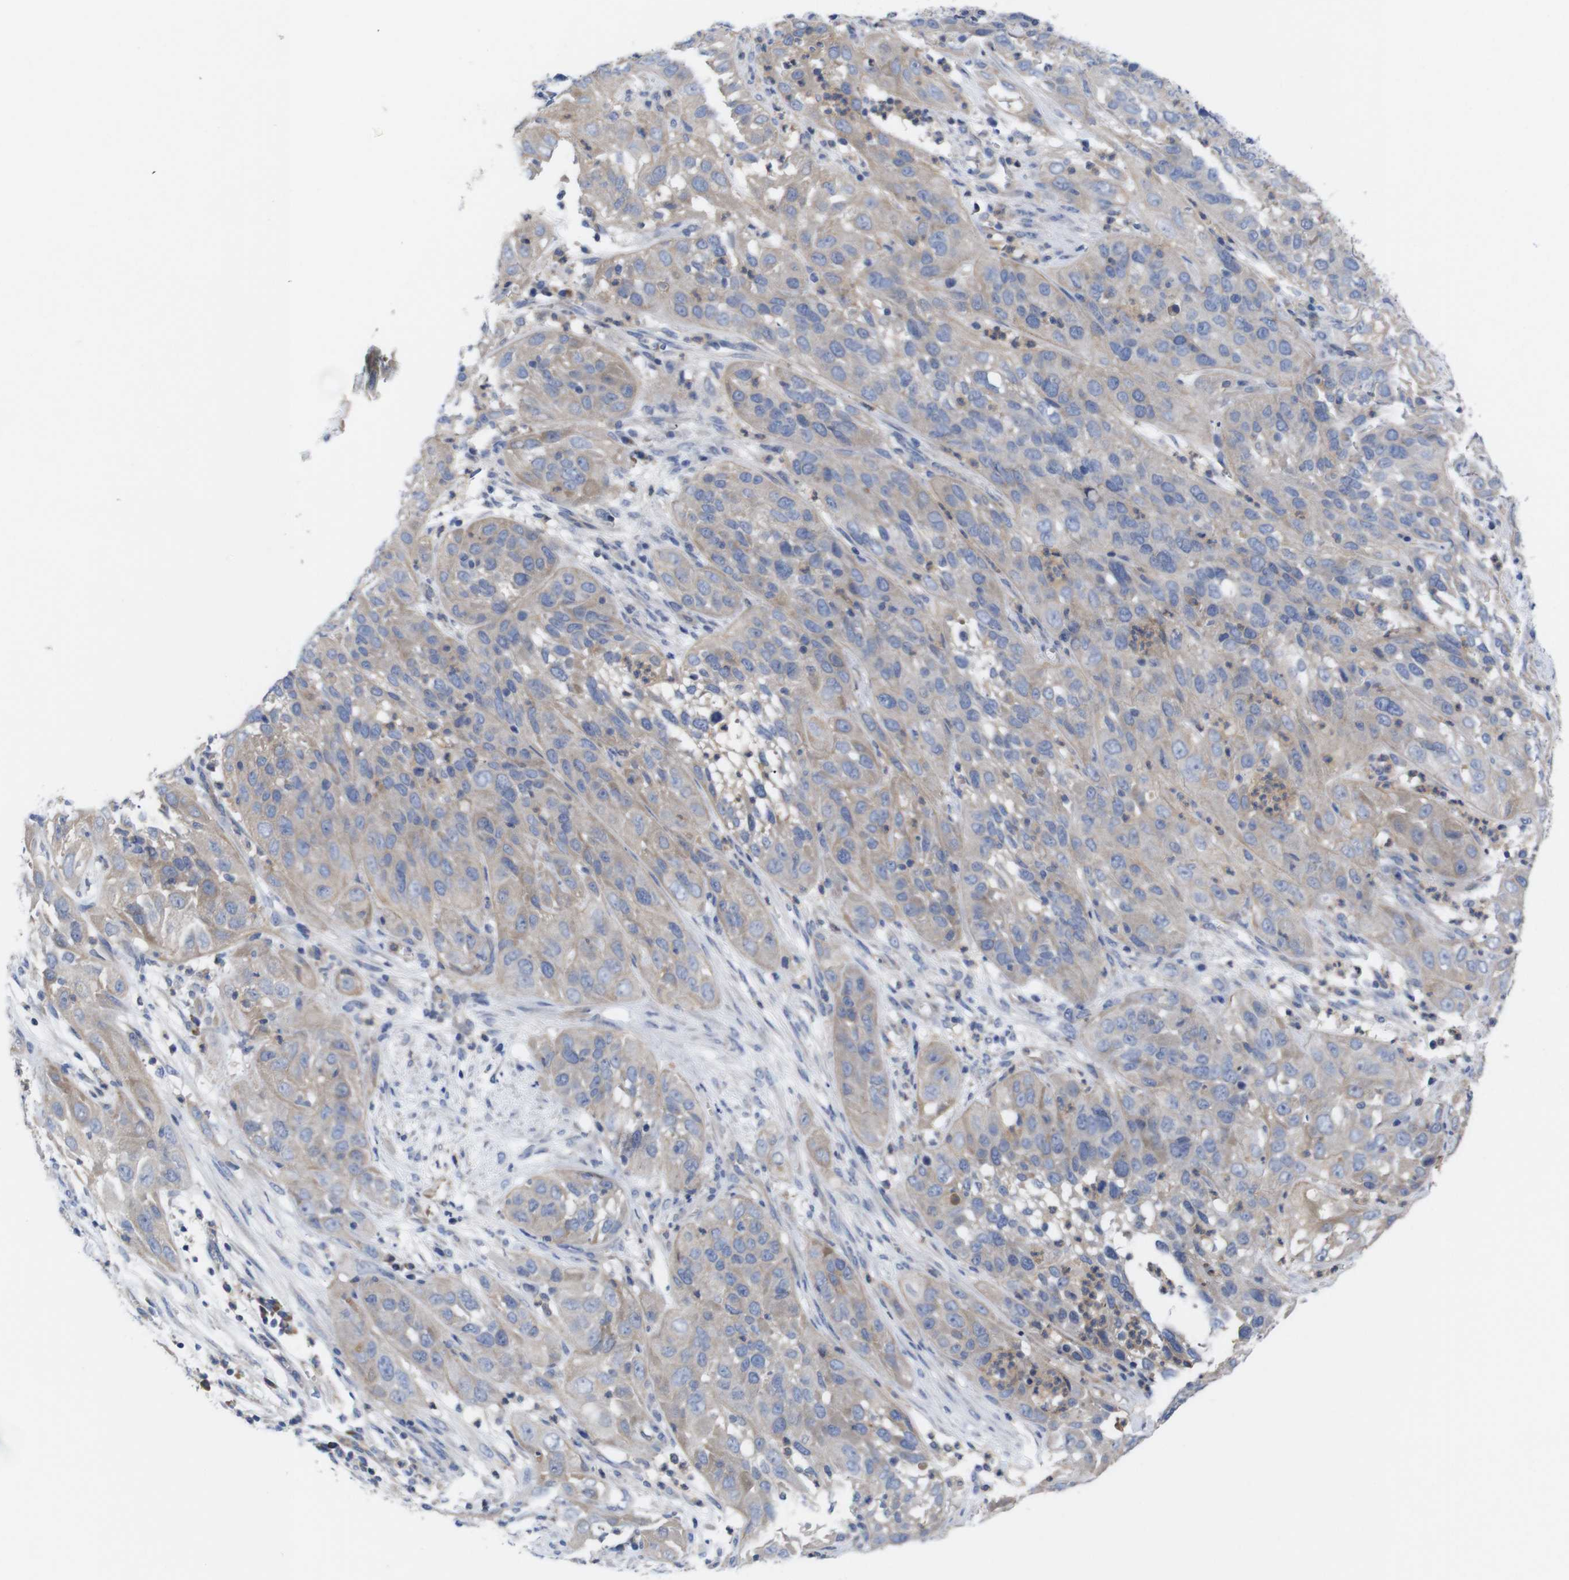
{"staining": {"intensity": "weak", "quantity": ">75%", "location": "cytoplasmic/membranous"}, "tissue": "cervical cancer", "cell_type": "Tumor cells", "image_type": "cancer", "snomed": [{"axis": "morphology", "description": "Squamous cell carcinoma, NOS"}, {"axis": "topography", "description": "Cervix"}], "caption": "Weak cytoplasmic/membranous staining for a protein is seen in about >75% of tumor cells of cervical cancer (squamous cell carcinoma) using immunohistochemistry.", "gene": "USH1C", "patient": {"sex": "female", "age": 32}}